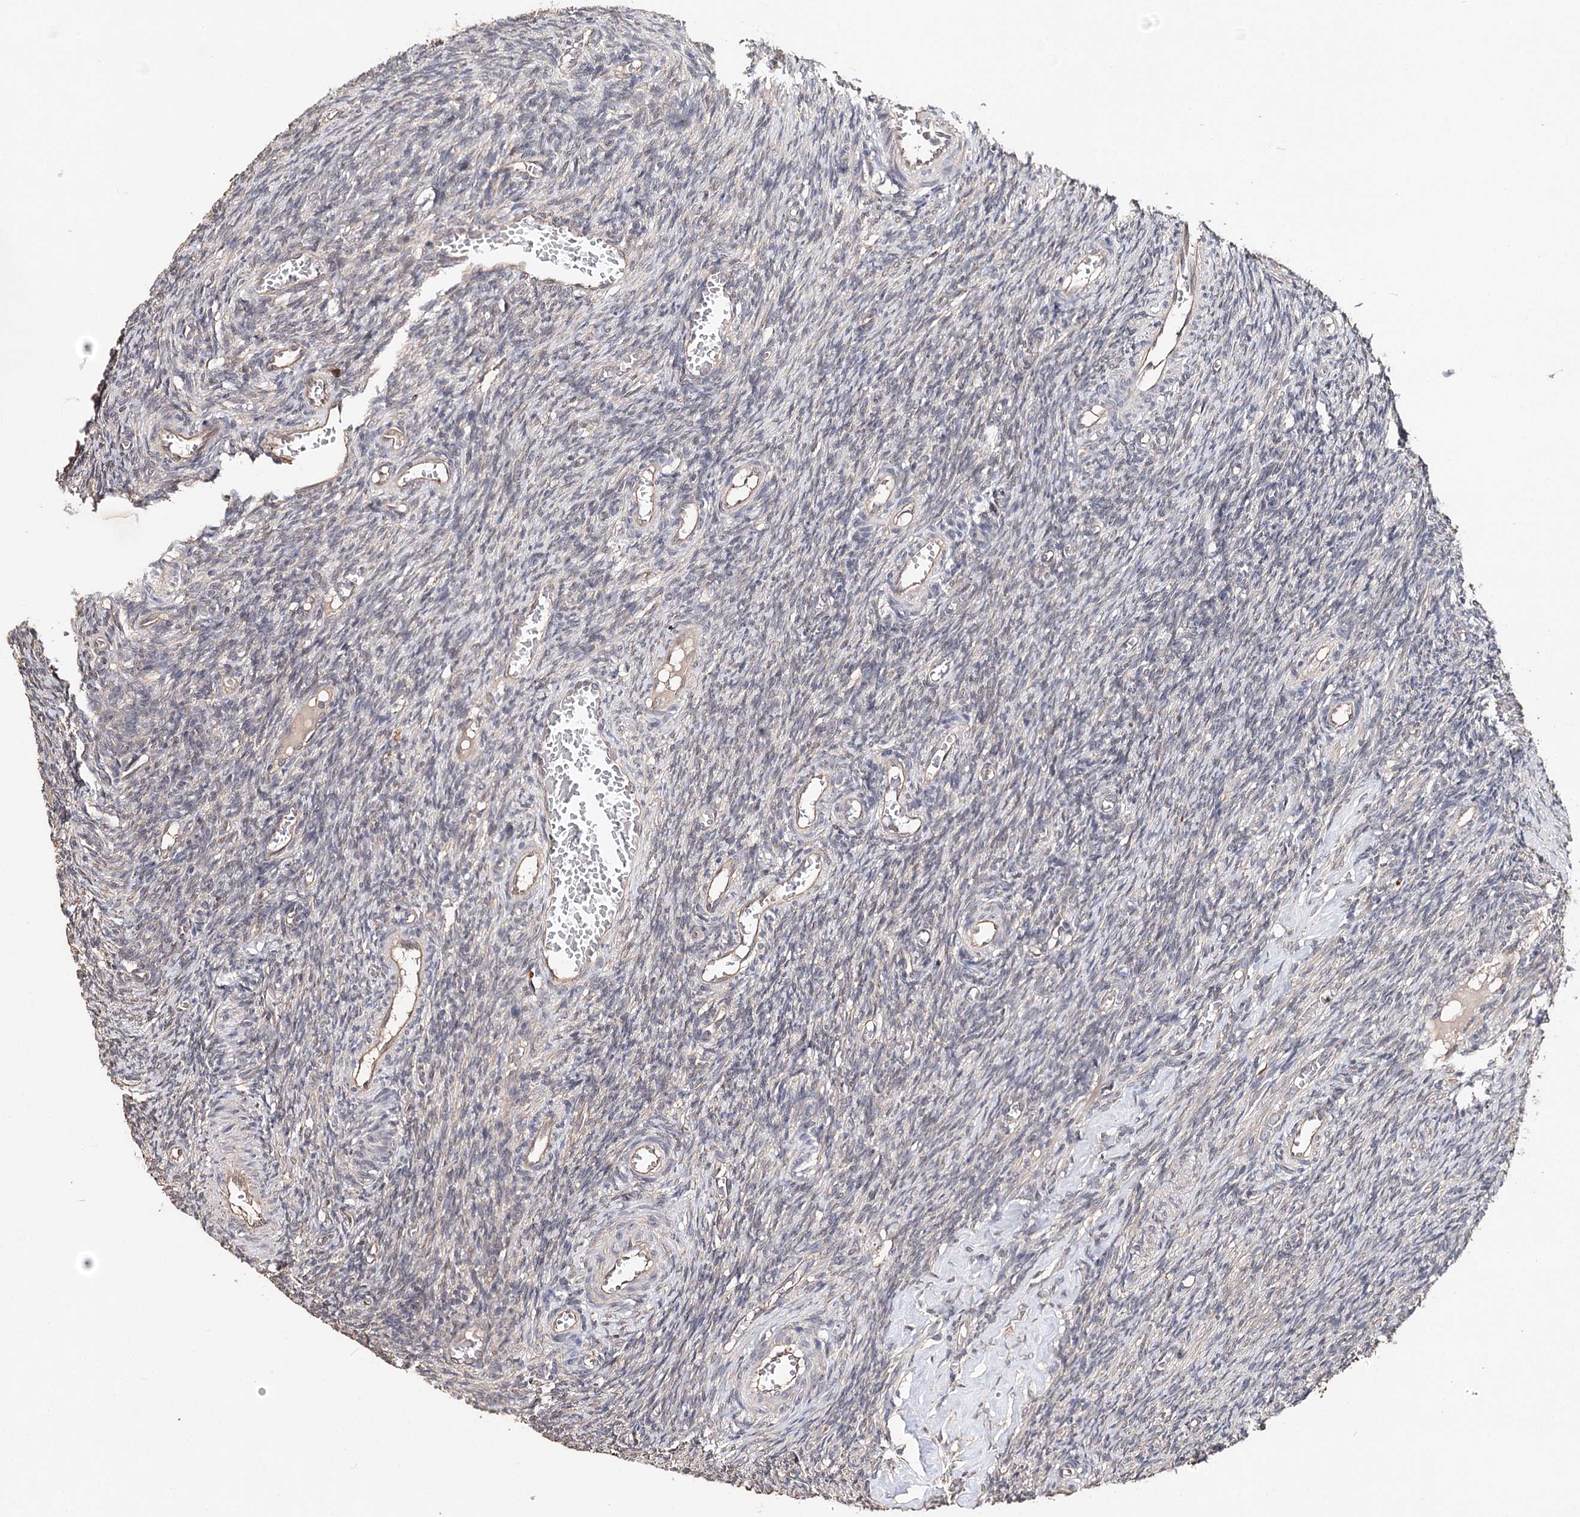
{"staining": {"intensity": "negative", "quantity": "none", "location": "none"}, "tissue": "ovary", "cell_type": "Ovarian stroma cells", "image_type": "normal", "snomed": [{"axis": "morphology", "description": "Normal tissue, NOS"}, {"axis": "topography", "description": "Ovary"}], "caption": "Immunohistochemistry (IHC) histopathology image of benign human ovary stained for a protein (brown), which demonstrates no expression in ovarian stroma cells.", "gene": "NOPCHAP1", "patient": {"sex": "female", "age": 27}}